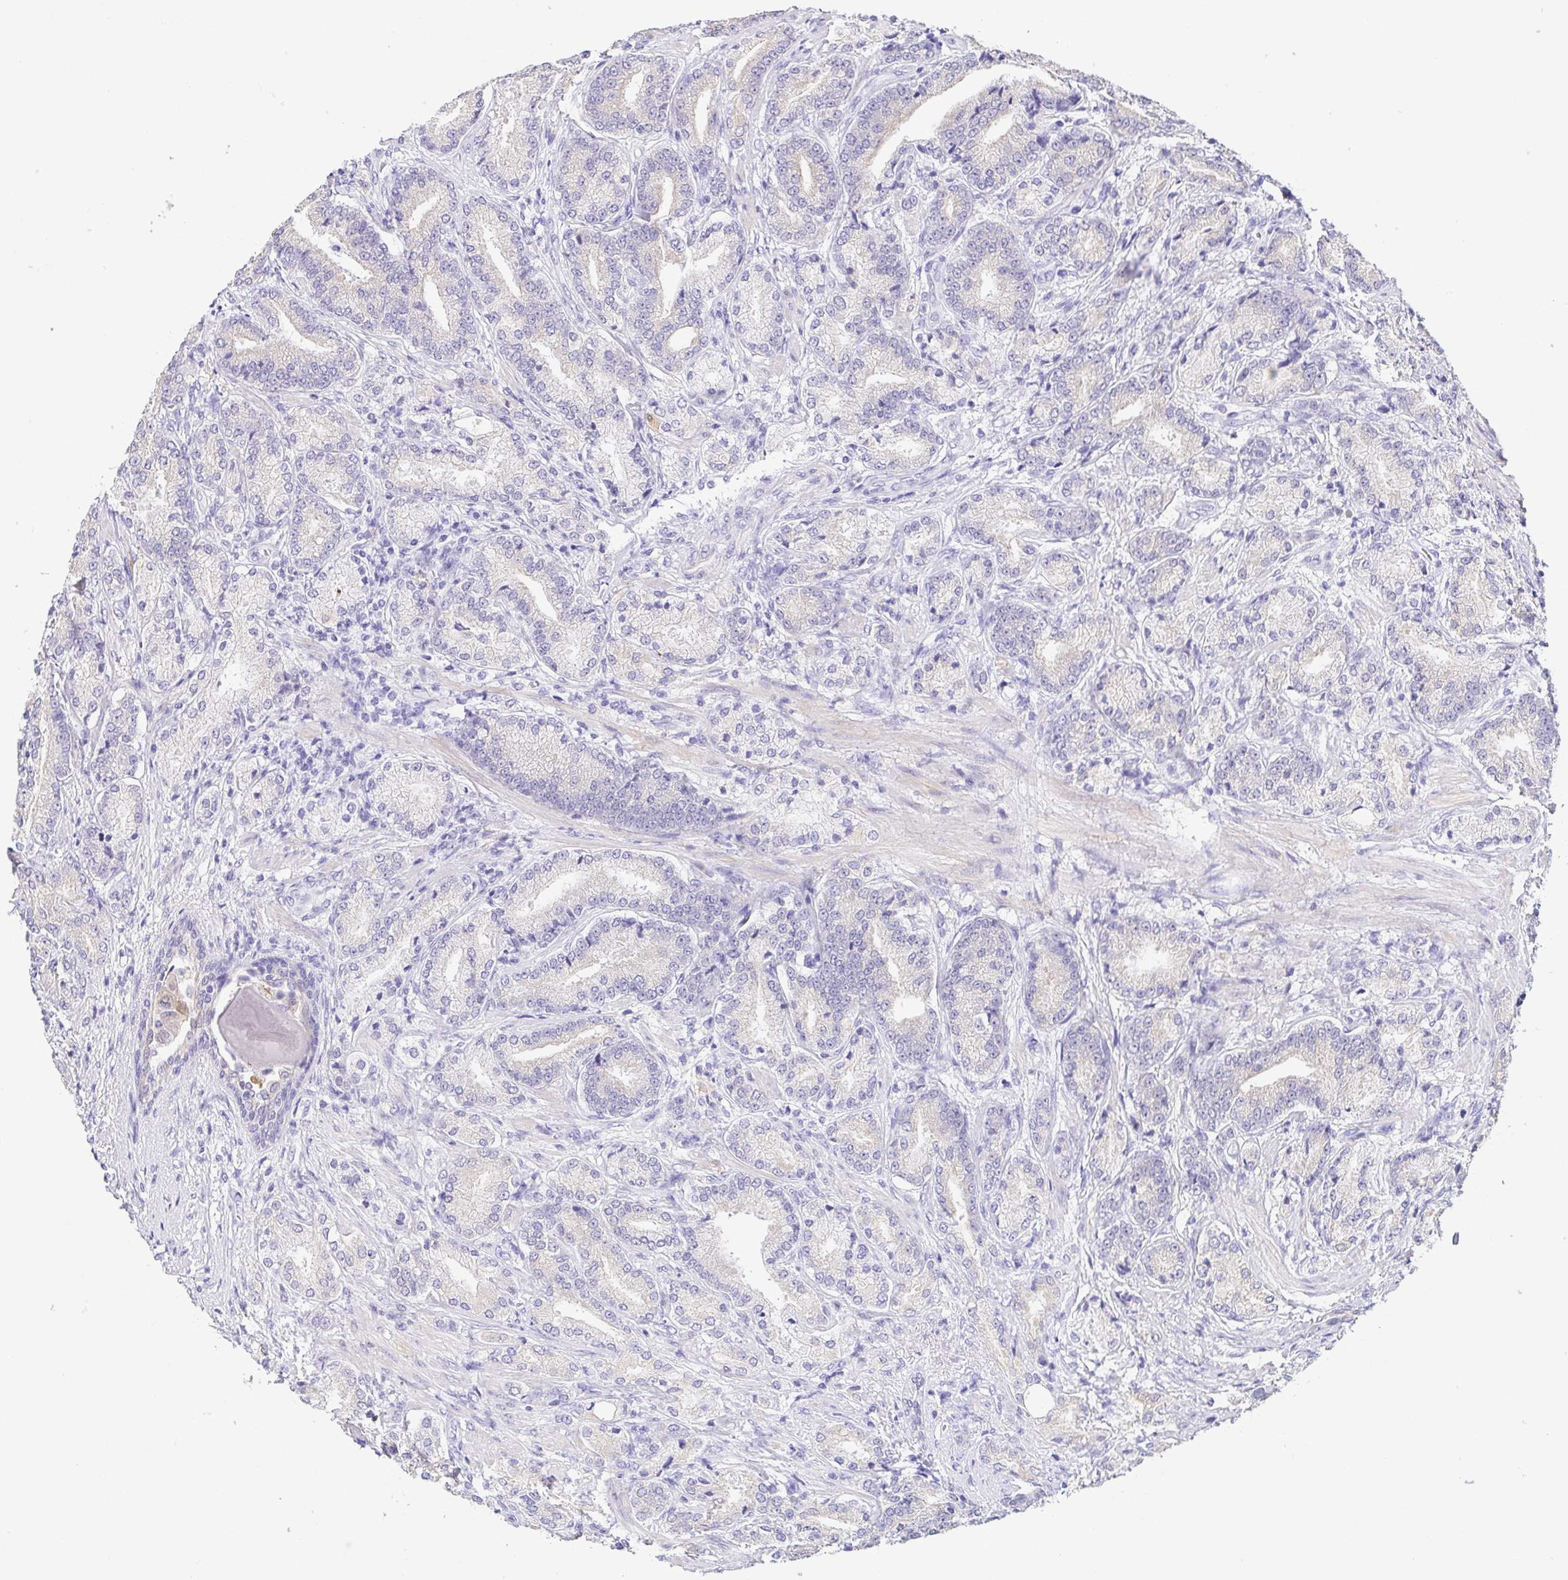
{"staining": {"intensity": "negative", "quantity": "none", "location": "none"}, "tissue": "prostate cancer", "cell_type": "Tumor cells", "image_type": "cancer", "snomed": [{"axis": "morphology", "description": "Adenocarcinoma, High grade"}, {"axis": "topography", "description": "Prostate and seminal vesicle, NOS"}], "caption": "Tumor cells show no significant expression in high-grade adenocarcinoma (prostate).", "gene": "FABP3", "patient": {"sex": "male", "age": 61}}